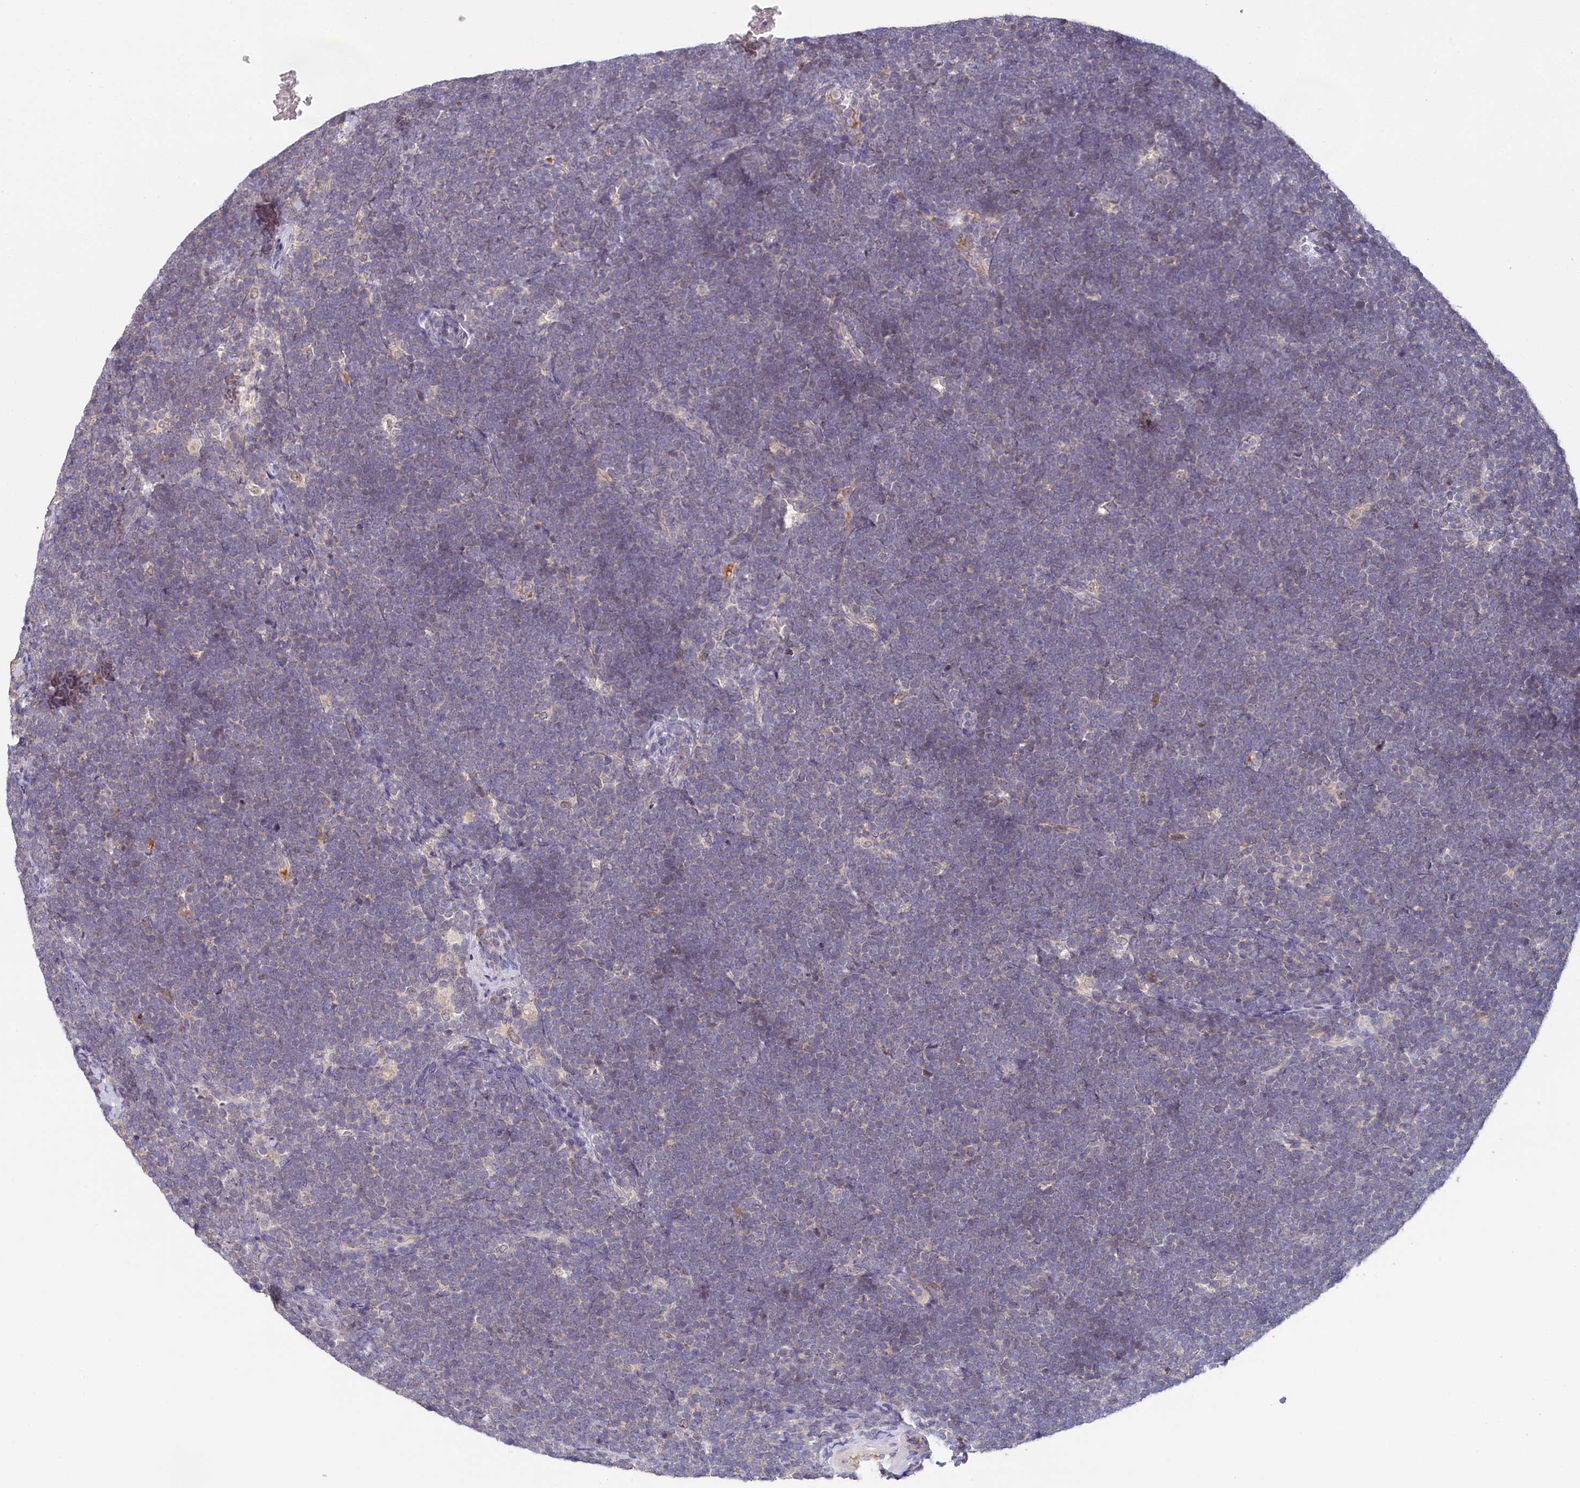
{"staining": {"intensity": "negative", "quantity": "none", "location": "none"}, "tissue": "lymphoma", "cell_type": "Tumor cells", "image_type": "cancer", "snomed": [{"axis": "morphology", "description": "Malignant lymphoma, non-Hodgkin's type, High grade"}, {"axis": "topography", "description": "Lymph node"}], "caption": "Lymphoma was stained to show a protein in brown. There is no significant positivity in tumor cells. The staining is performed using DAB brown chromogen with nuclei counter-stained in using hematoxylin.", "gene": "SPINK9", "patient": {"sex": "male", "age": 13}}